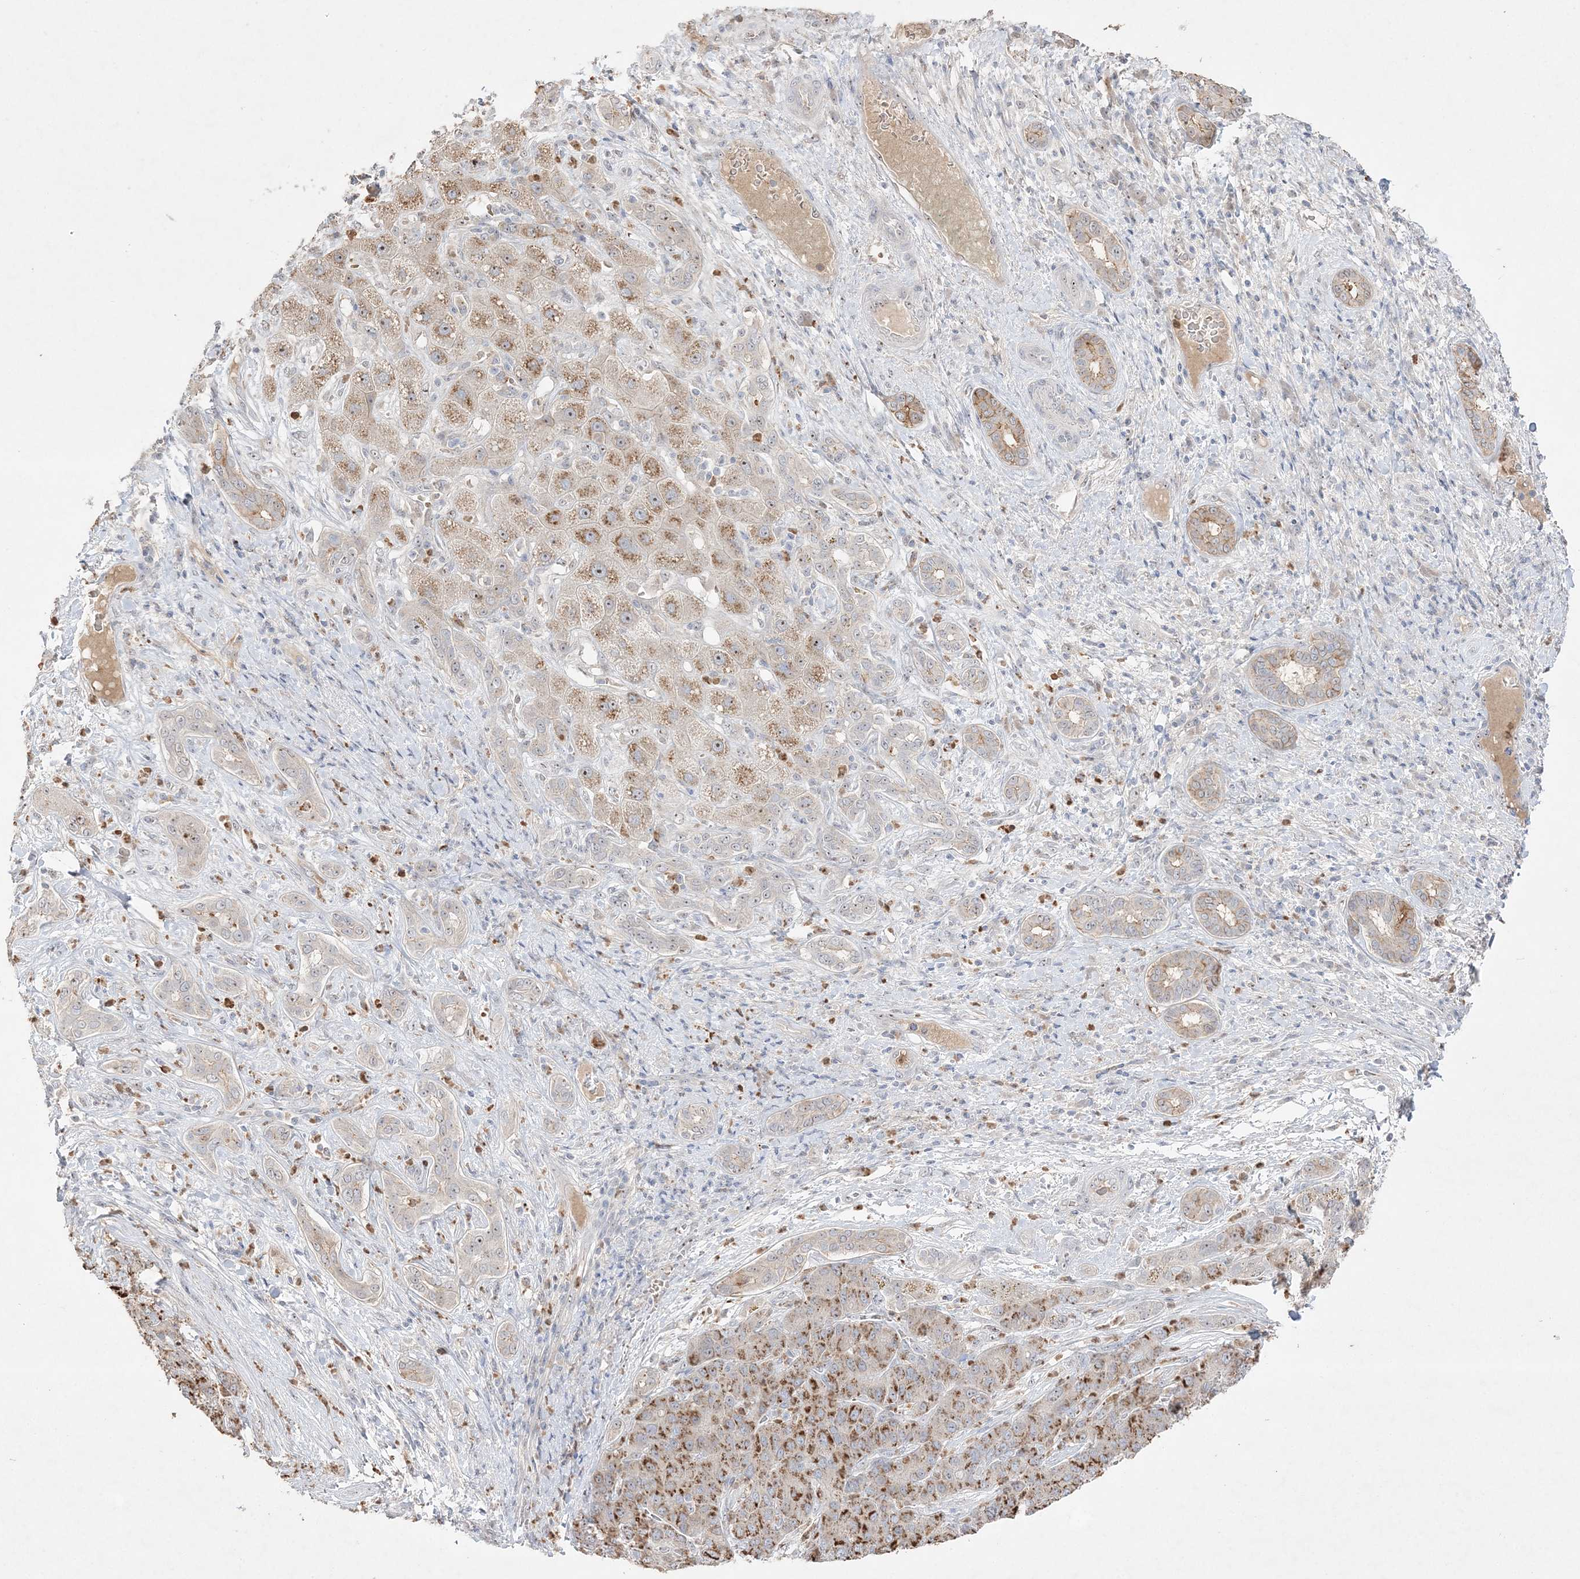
{"staining": {"intensity": "moderate", "quantity": ">75%", "location": "cytoplasmic/membranous"}, "tissue": "liver cancer", "cell_type": "Tumor cells", "image_type": "cancer", "snomed": [{"axis": "morphology", "description": "Carcinoma, Hepatocellular, NOS"}, {"axis": "topography", "description": "Liver"}], "caption": "This image displays immunohistochemistry staining of liver hepatocellular carcinoma, with medium moderate cytoplasmic/membranous positivity in approximately >75% of tumor cells.", "gene": "NOP16", "patient": {"sex": "male", "age": 65}}